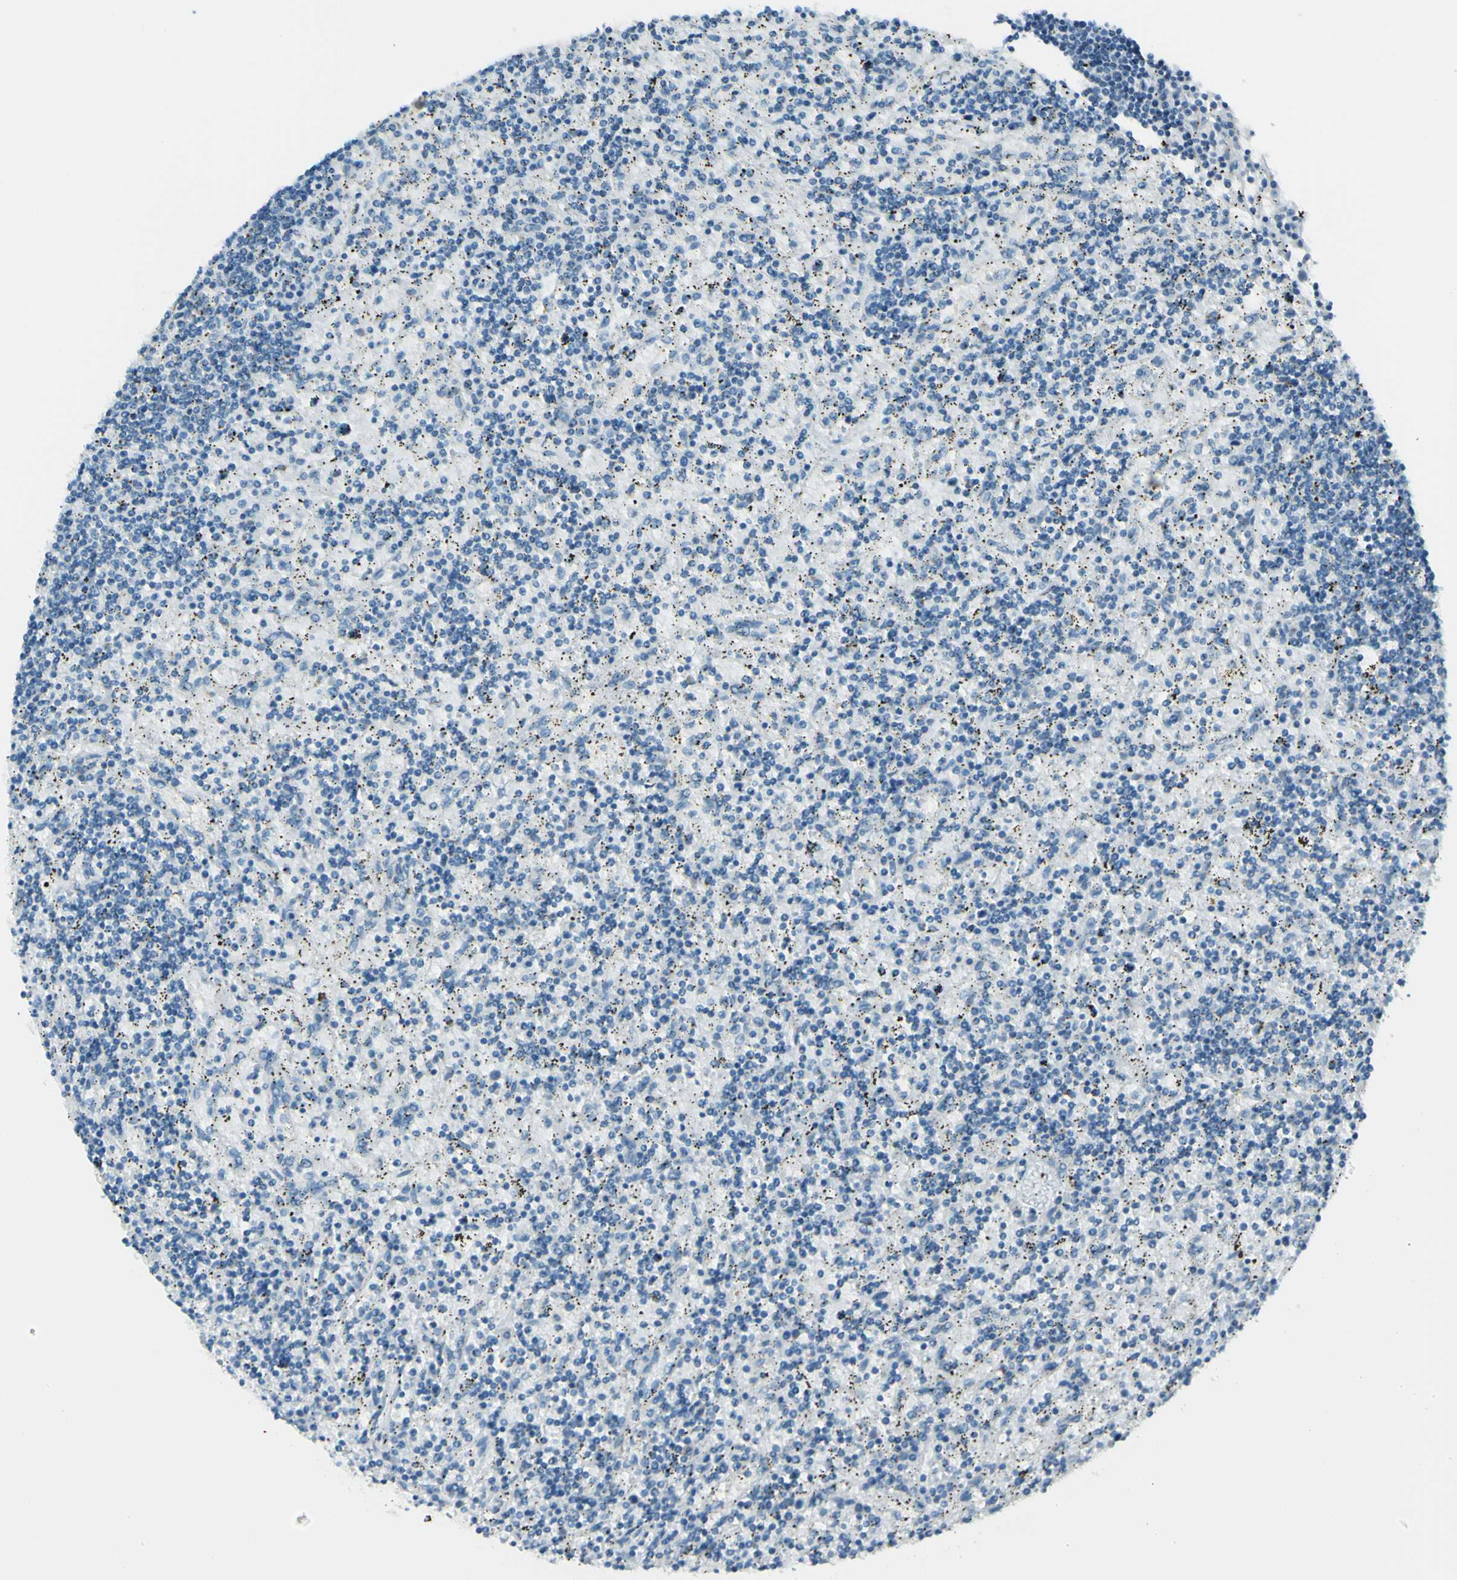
{"staining": {"intensity": "negative", "quantity": "none", "location": "none"}, "tissue": "lymphoma", "cell_type": "Tumor cells", "image_type": "cancer", "snomed": [{"axis": "morphology", "description": "Malignant lymphoma, non-Hodgkin's type, Low grade"}, {"axis": "topography", "description": "Spleen"}], "caption": "Tumor cells are negative for brown protein staining in low-grade malignant lymphoma, non-Hodgkin's type.", "gene": "B4GALT1", "patient": {"sex": "male", "age": 76}}